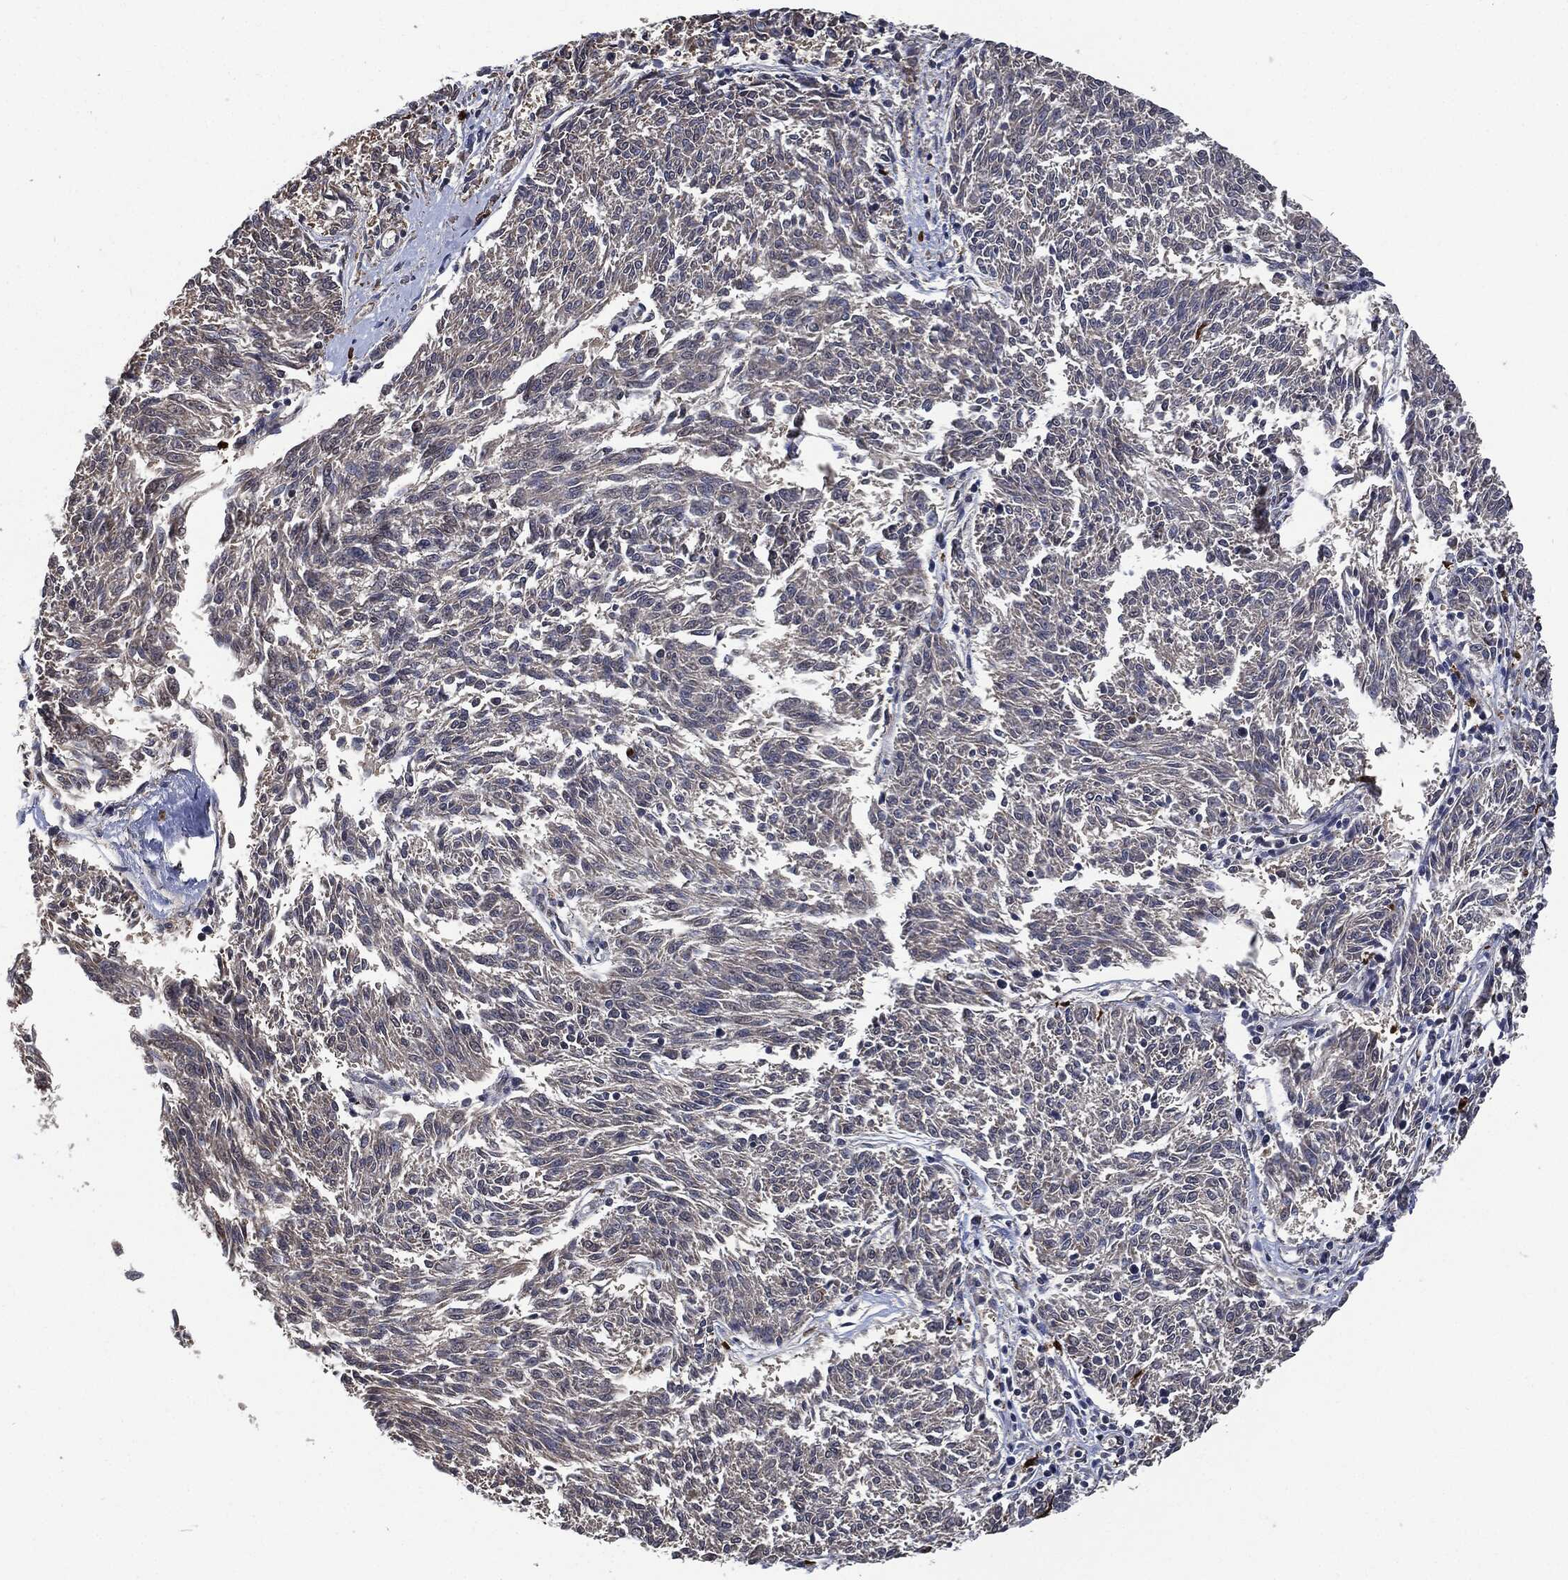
{"staining": {"intensity": "negative", "quantity": "none", "location": "none"}, "tissue": "melanoma", "cell_type": "Tumor cells", "image_type": "cancer", "snomed": [{"axis": "morphology", "description": "Malignant melanoma, NOS"}, {"axis": "topography", "description": "Skin"}], "caption": "DAB (3,3'-diaminobenzidine) immunohistochemical staining of human malignant melanoma demonstrates no significant expression in tumor cells. (Brightfield microscopy of DAB immunohistochemistry (IHC) at high magnification).", "gene": "S100A9", "patient": {"sex": "female", "age": 72}}